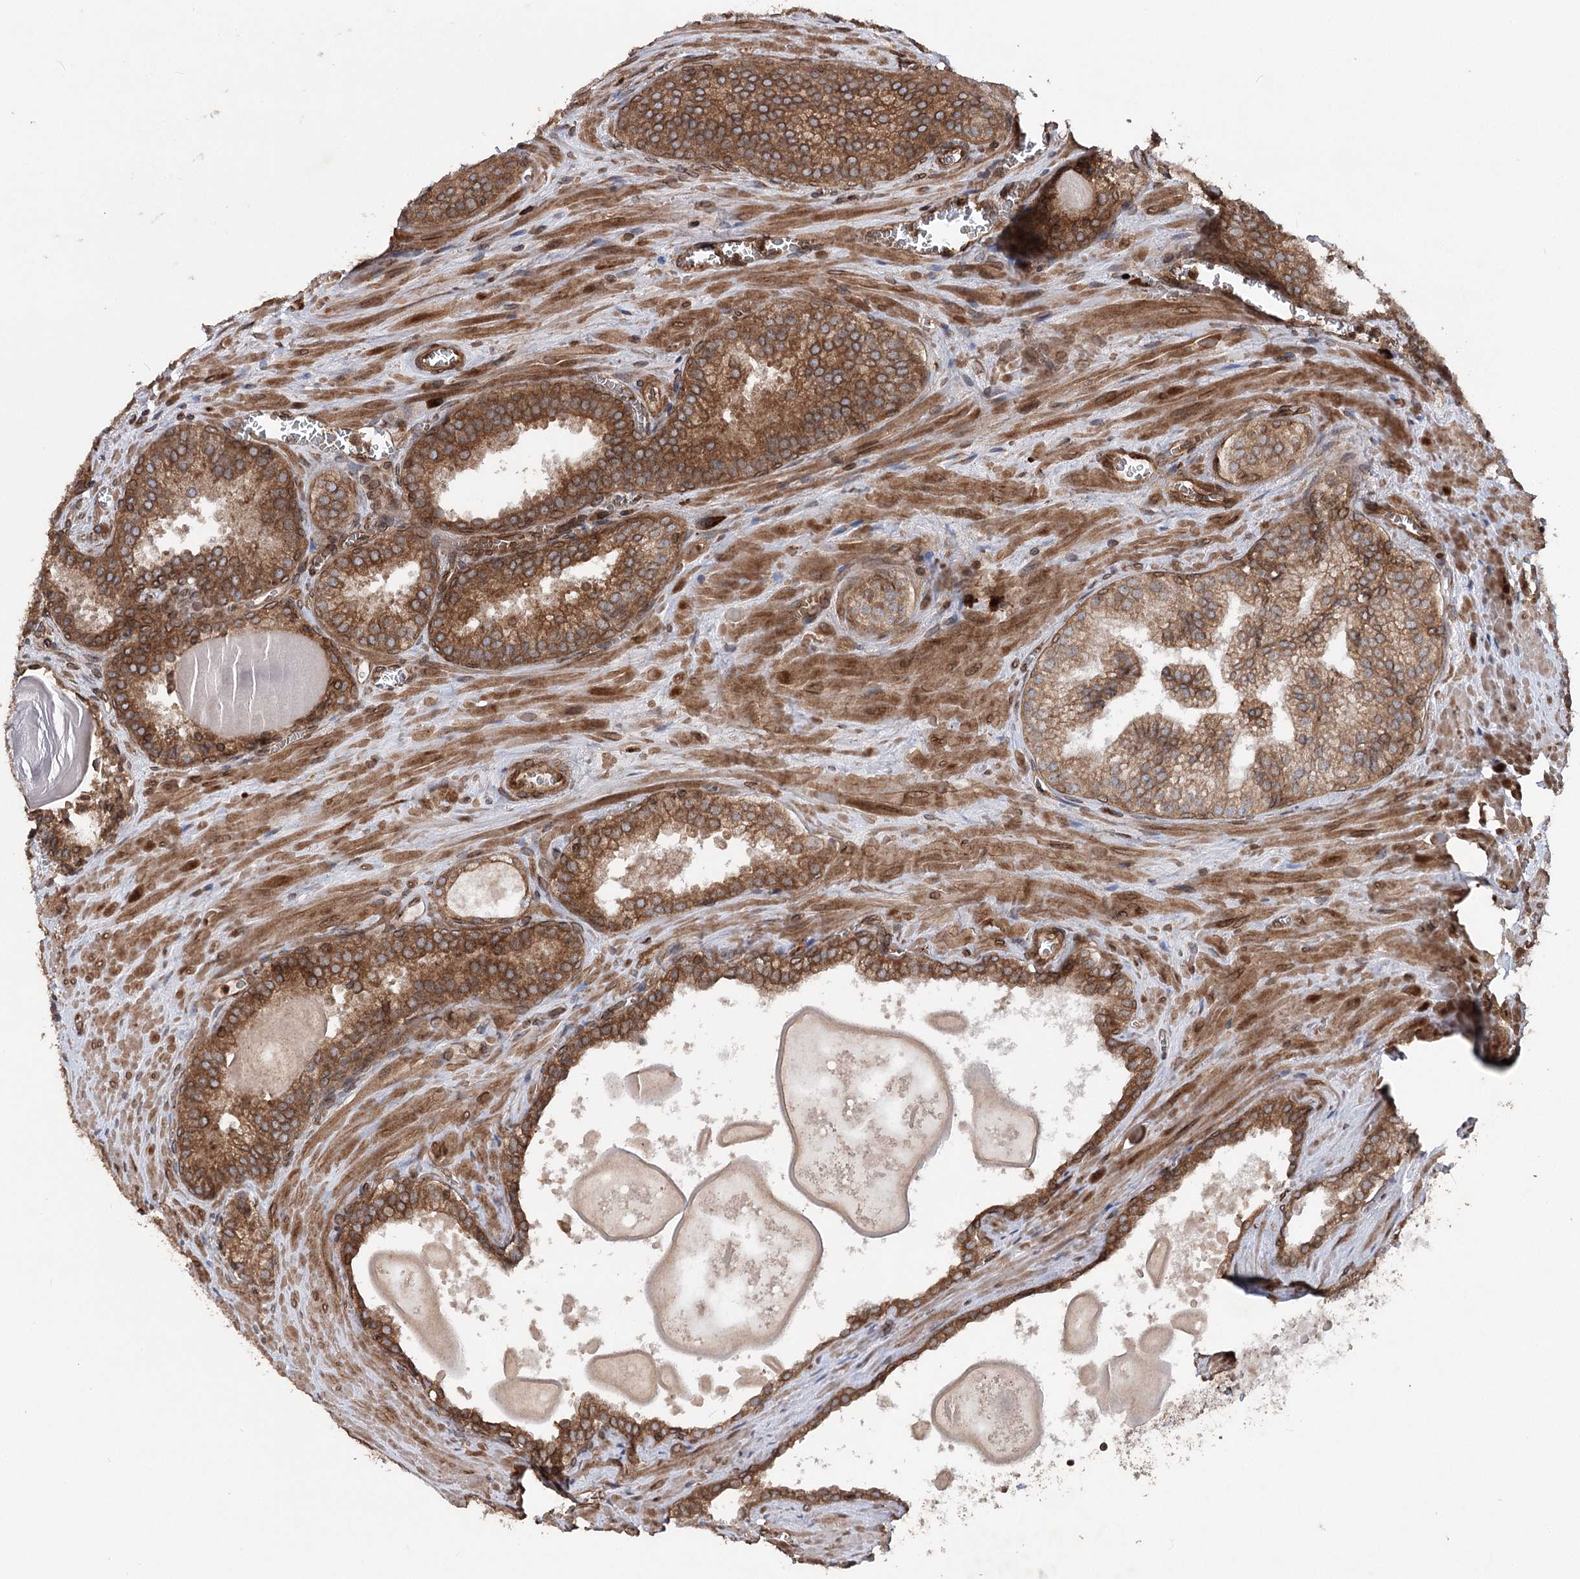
{"staining": {"intensity": "moderate", "quantity": ">75%", "location": "cytoplasmic/membranous"}, "tissue": "prostate cancer", "cell_type": "Tumor cells", "image_type": "cancer", "snomed": [{"axis": "morphology", "description": "Adenocarcinoma, High grade"}, {"axis": "topography", "description": "Prostate"}], "caption": "Prostate cancer (adenocarcinoma (high-grade)) stained with a protein marker reveals moderate staining in tumor cells.", "gene": "FGFR1OP2", "patient": {"sex": "male", "age": 66}}